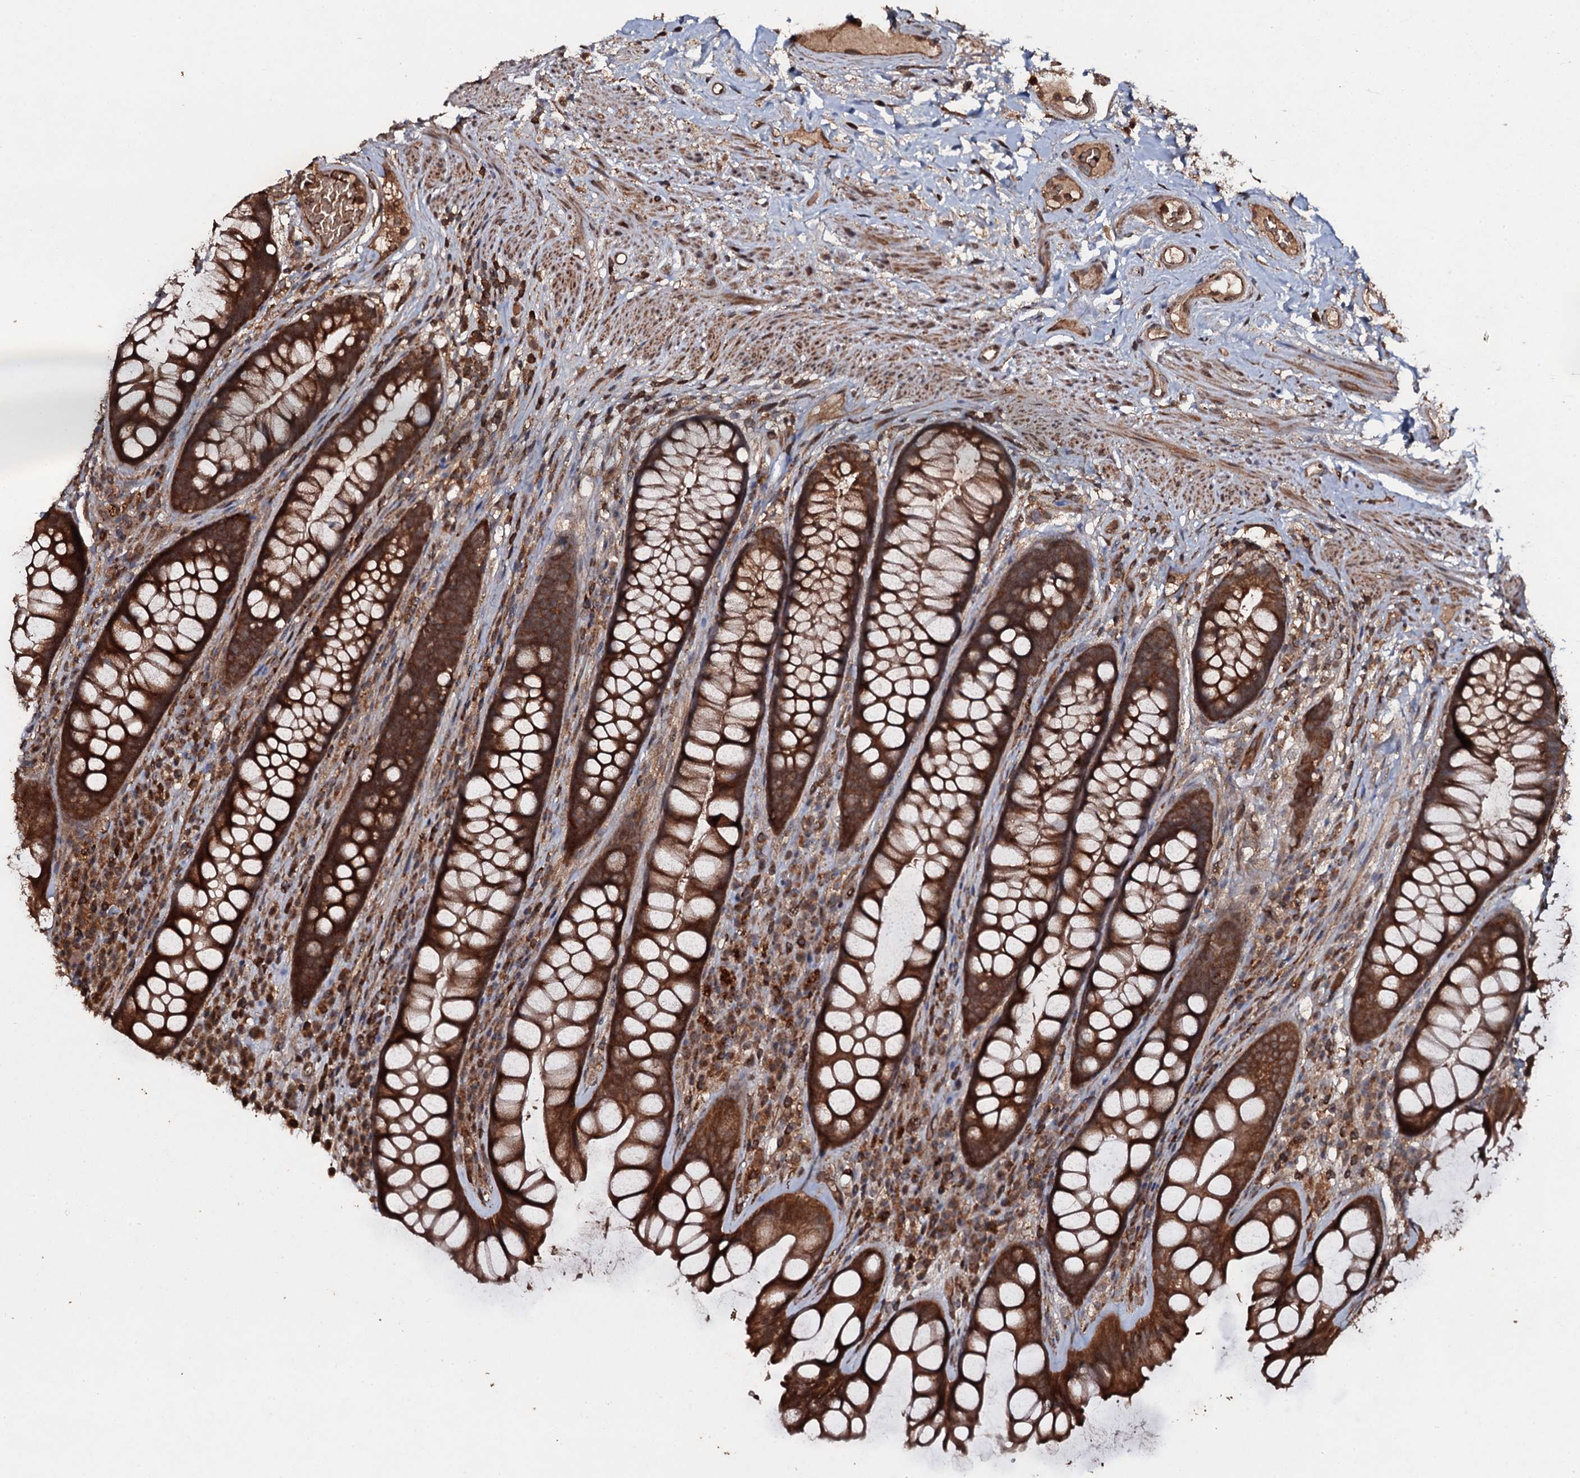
{"staining": {"intensity": "strong", "quantity": ">75%", "location": "cytoplasmic/membranous"}, "tissue": "rectum", "cell_type": "Glandular cells", "image_type": "normal", "snomed": [{"axis": "morphology", "description": "Normal tissue, NOS"}, {"axis": "topography", "description": "Rectum"}], "caption": "DAB (3,3'-diaminobenzidine) immunohistochemical staining of unremarkable human rectum displays strong cytoplasmic/membranous protein expression in approximately >75% of glandular cells. Nuclei are stained in blue.", "gene": "ADGRG3", "patient": {"sex": "male", "age": 74}}